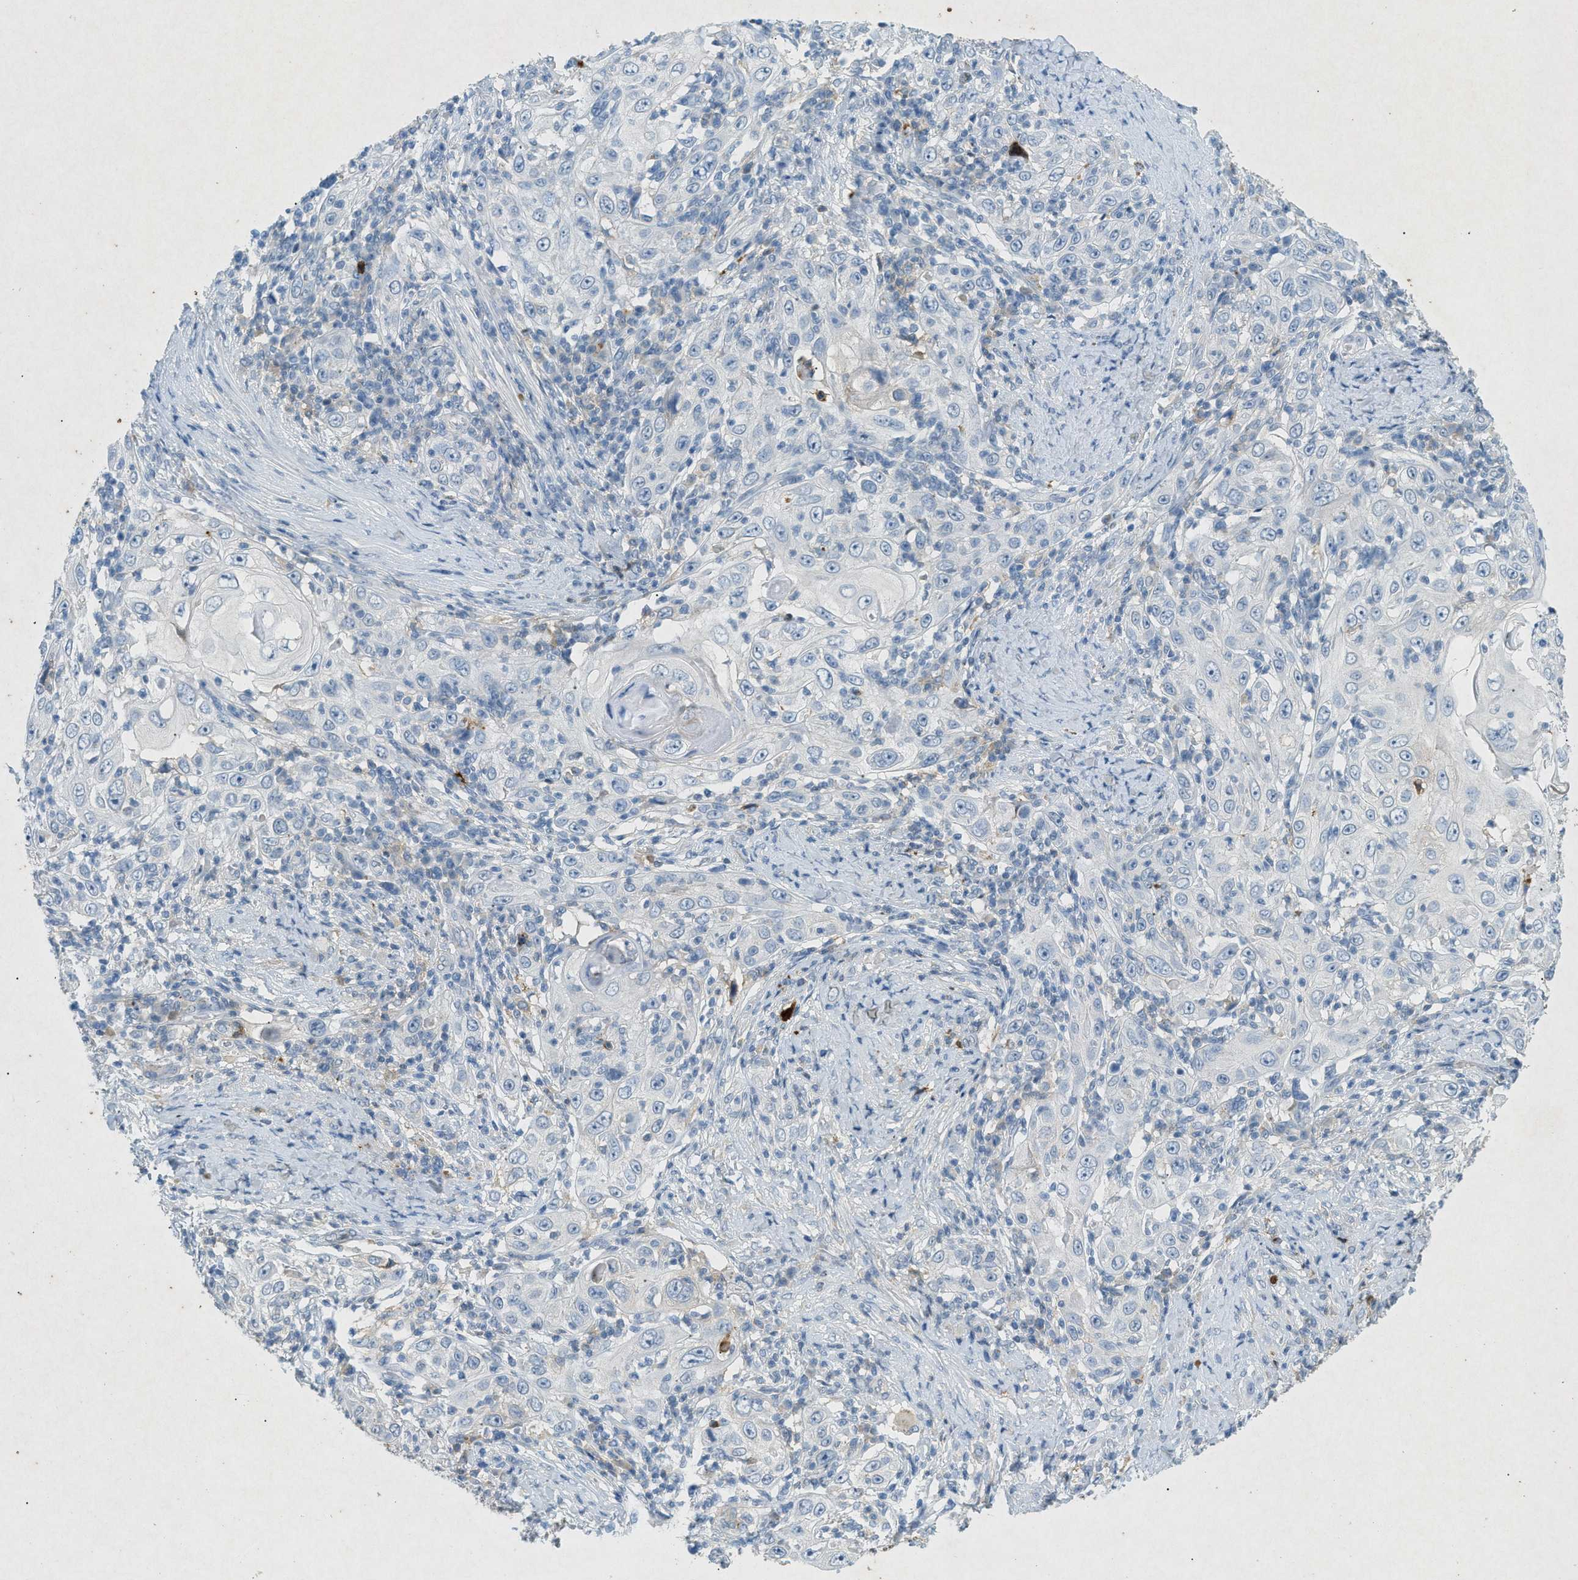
{"staining": {"intensity": "negative", "quantity": "none", "location": "none"}, "tissue": "skin cancer", "cell_type": "Tumor cells", "image_type": "cancer", "snomed": [{"axis": "morphology", "description": "Squamous cell carcinoma, NOS"}, {"axis": "topography", "description": "Skin"}], "caption": "Tumor cells show no significant expression in skin squamous cell carcinoma.", "gene": "F2", "patient": {"sex": "female", "age": 88}}